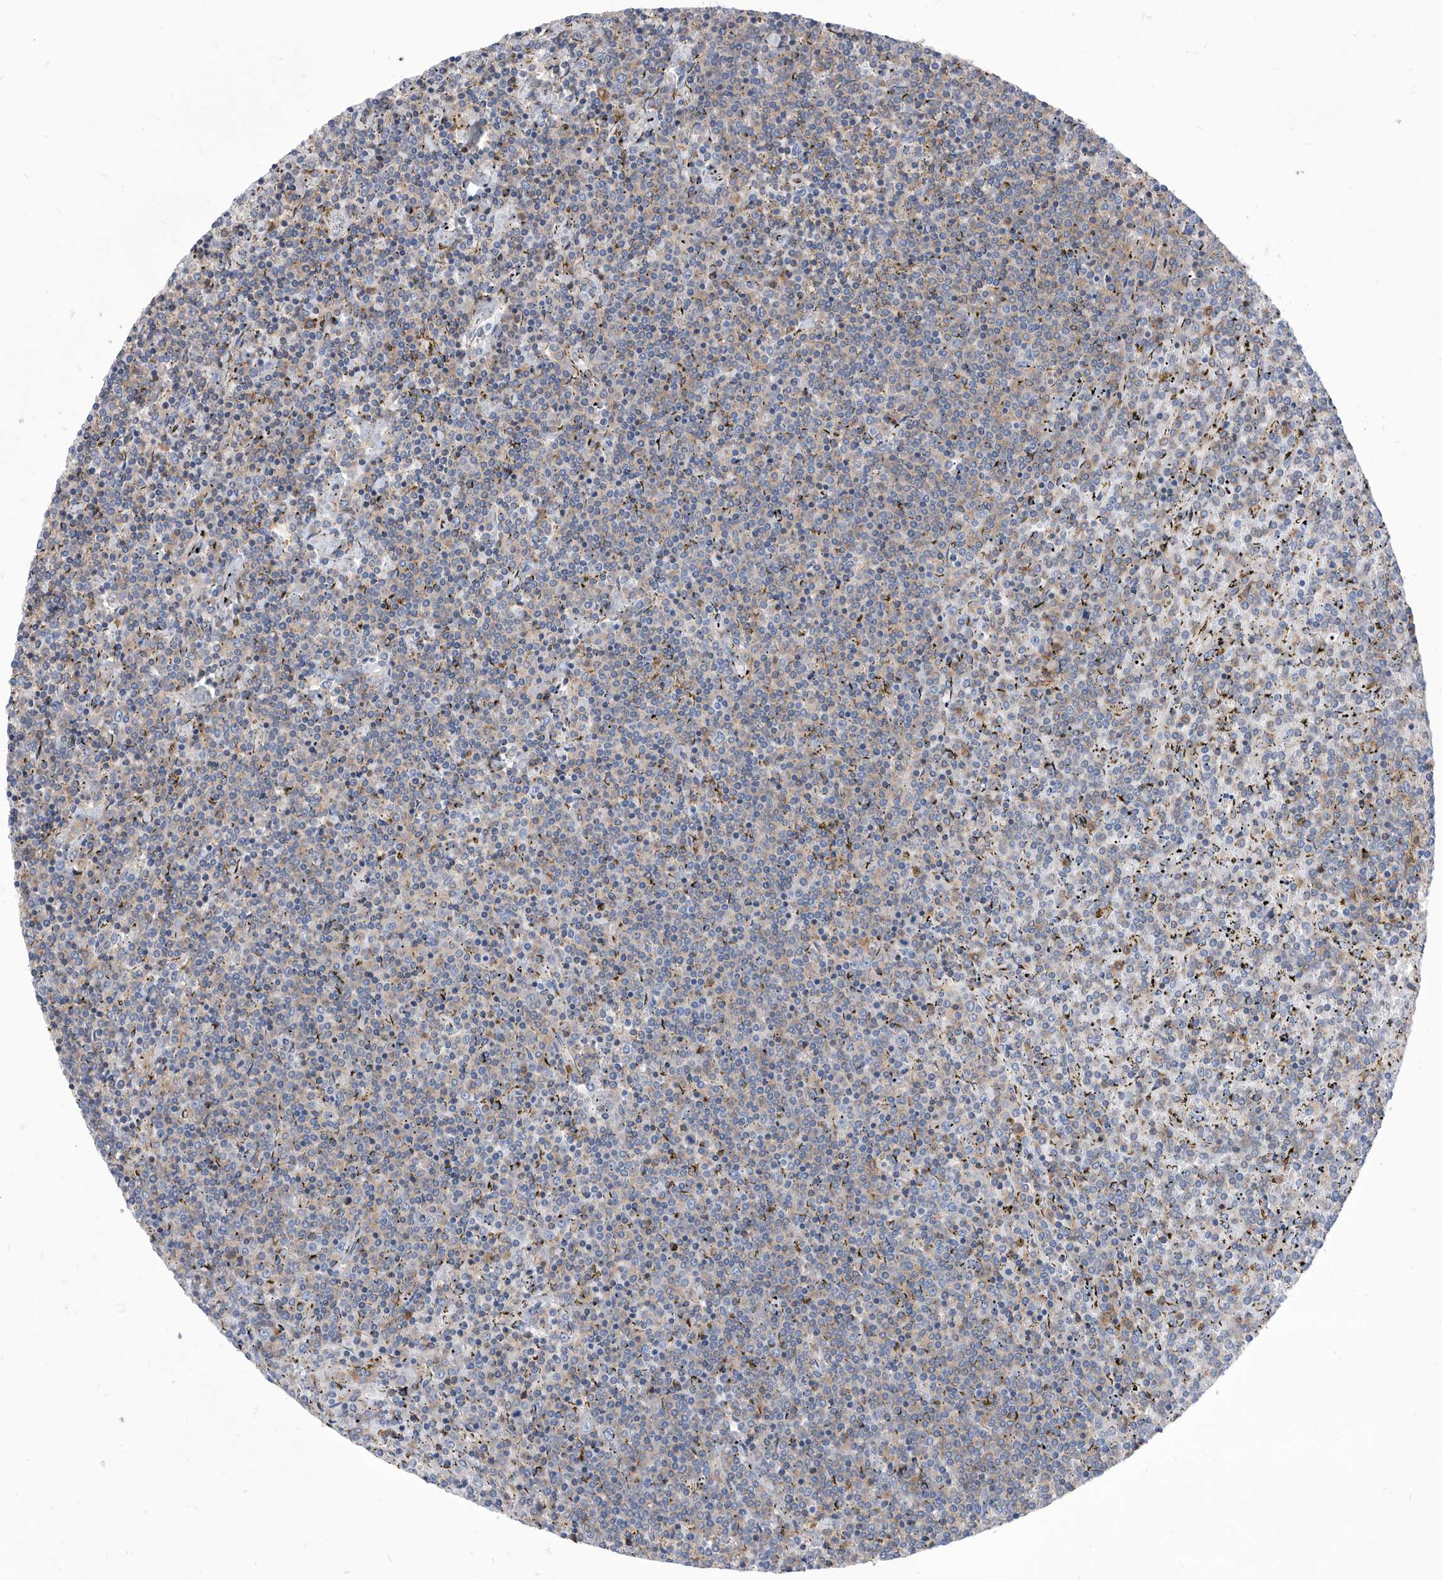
{"staining": {"intensity": "weak", "quantity": "<25%", "location": "cytoplasmic/membranous"}, "tissue": "lymphoma", "cell_type": "Tumor cells", "image_type": "cancer", "snomed": [{"axis": "morphology", "description": "Malignant lymphoma, non-Hodgkin's type, Low grade"}, {"axis": "topography", "description": "Spleen"}], "caption": "This is an immunohistochemistry image of human lymphoma. There is no staining in tumor cells.", "gene": "SMG7", "patient": {"sex": "female", "age": 19}}